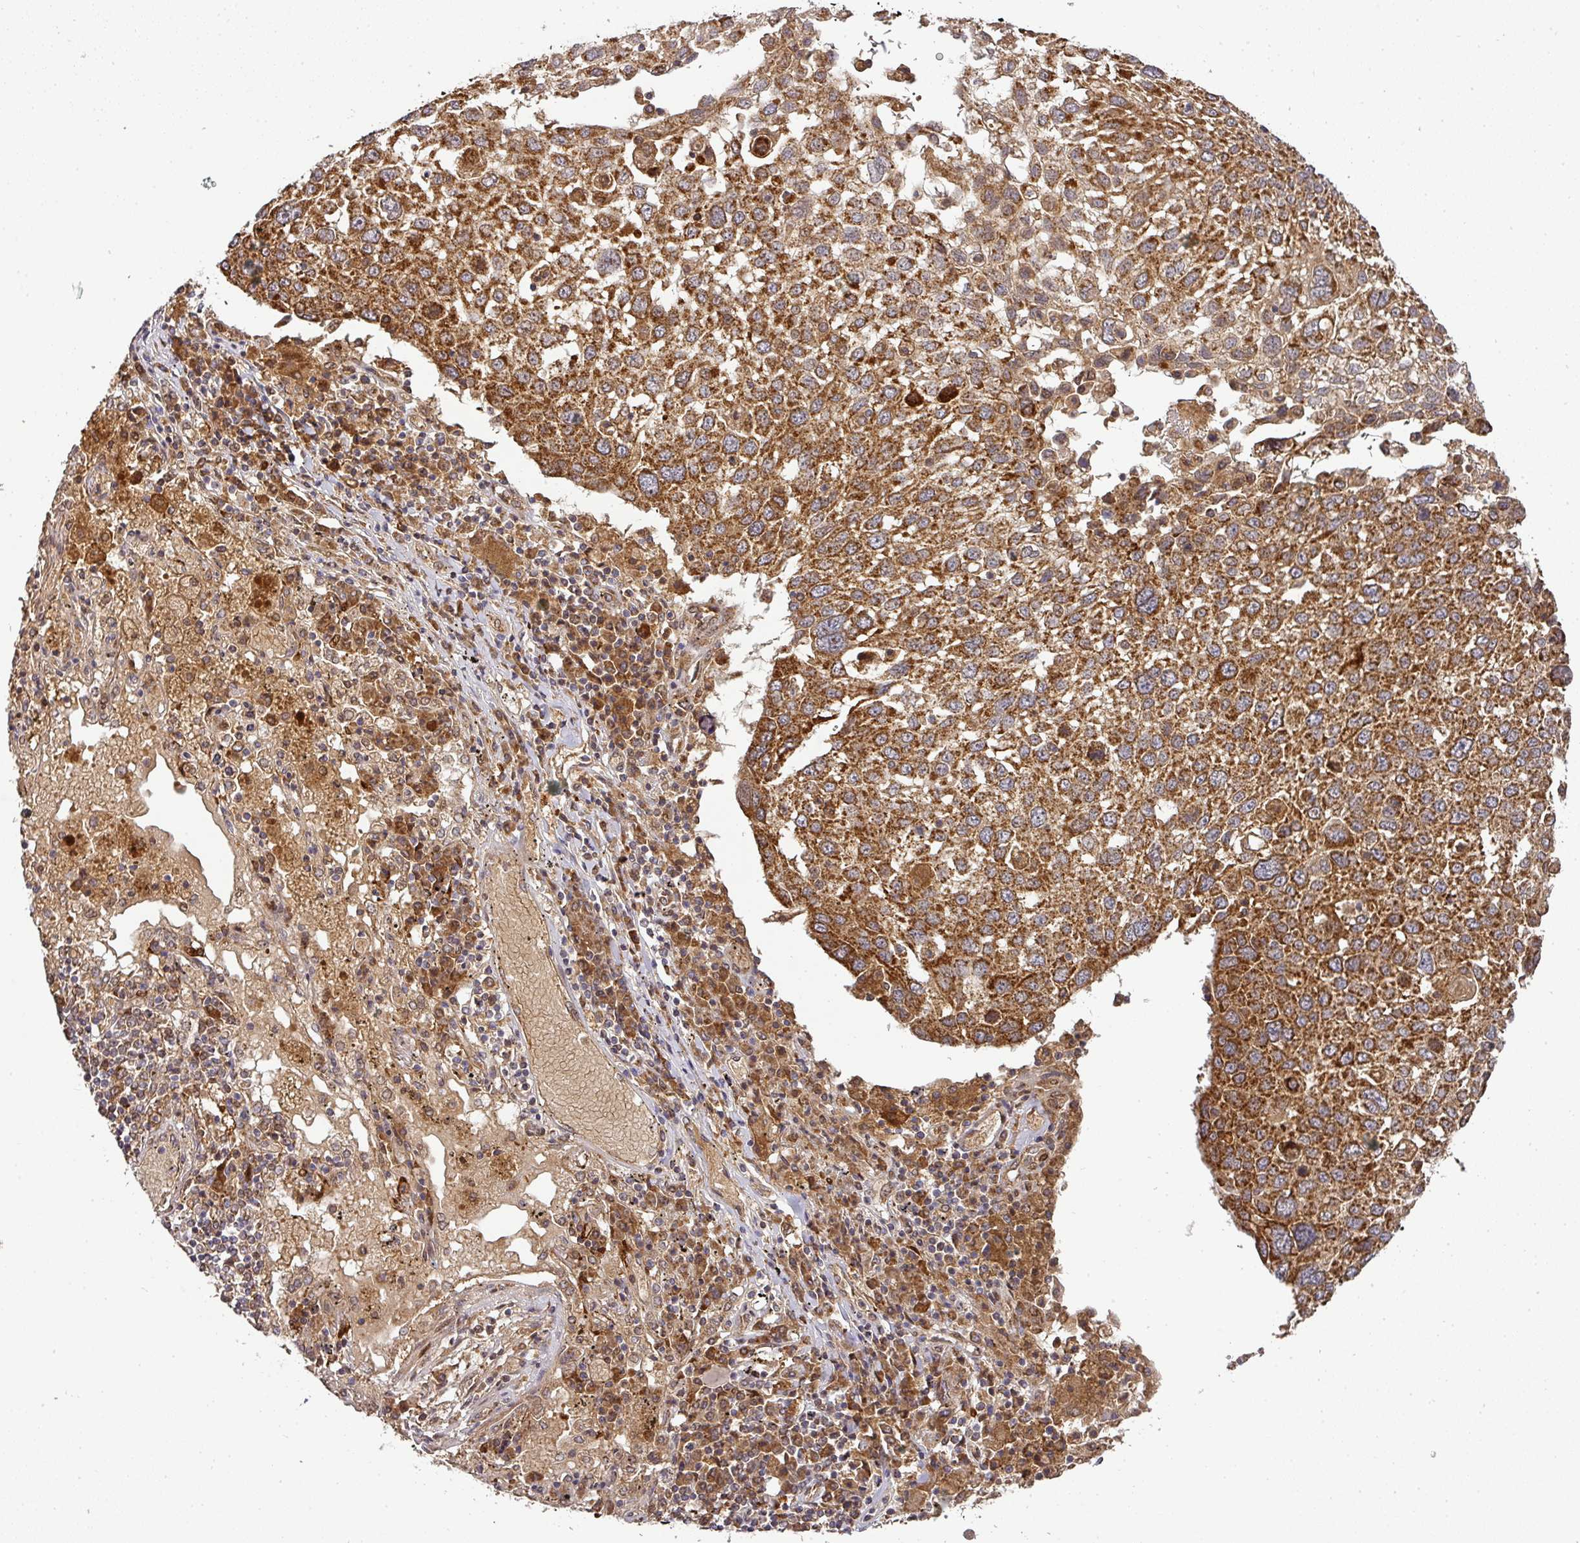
{"staining": {"intensity": "strong", "quantity": ">75%", "location": "cytoplasmic/membranous"}, "tissue": "lung cancer", "cell_type": "Tumor cells", "image_type": "cancer", "snomed": [{"axis": "morphology", "description": "Squamous cell carcinoma, NOS"}, {"axis": "topography", "description": "Lung"}], "caption": "Strong cytoplasmic/membranous staining for a protein is identified in about >75% of tumor cells of lung squamous cell carcinoma using IHC.", "gene": "MALSU1", "patient": {"sex": "male", "age": 65}}